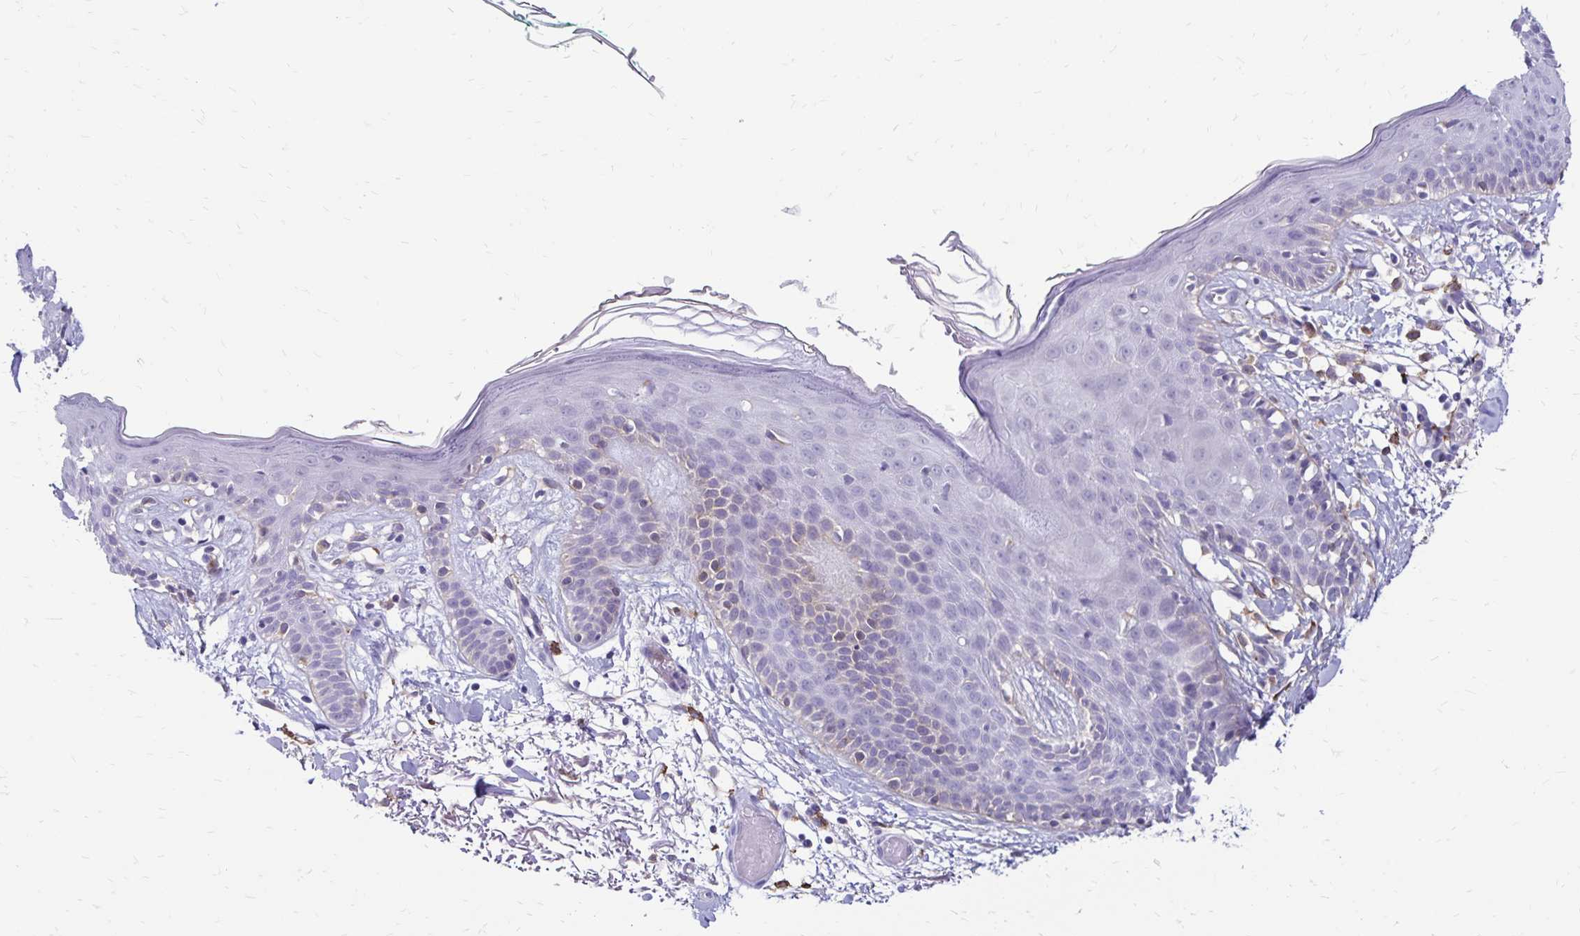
{"staining": {"intensity": "negative", "quantity": "none", "location": "none"}, "tissue": "skin", "cell_type": "Fibroblasts", "image_type": "normal", "snomed": [{"axis": "morphology", "description": "Normal tissue, NOS"}, {"axis": "topography", "description": "Skin"}], "caption": "Immunohistochemistry photomicrograph of unremarkable skin stained for a protein (brown), which displays no expression in fibroblasts. (Immunohistochemistry, brightfield microscopy, high magnification).", "gene": "TNS3", "patient": {"sex": "male", "age": 79}}